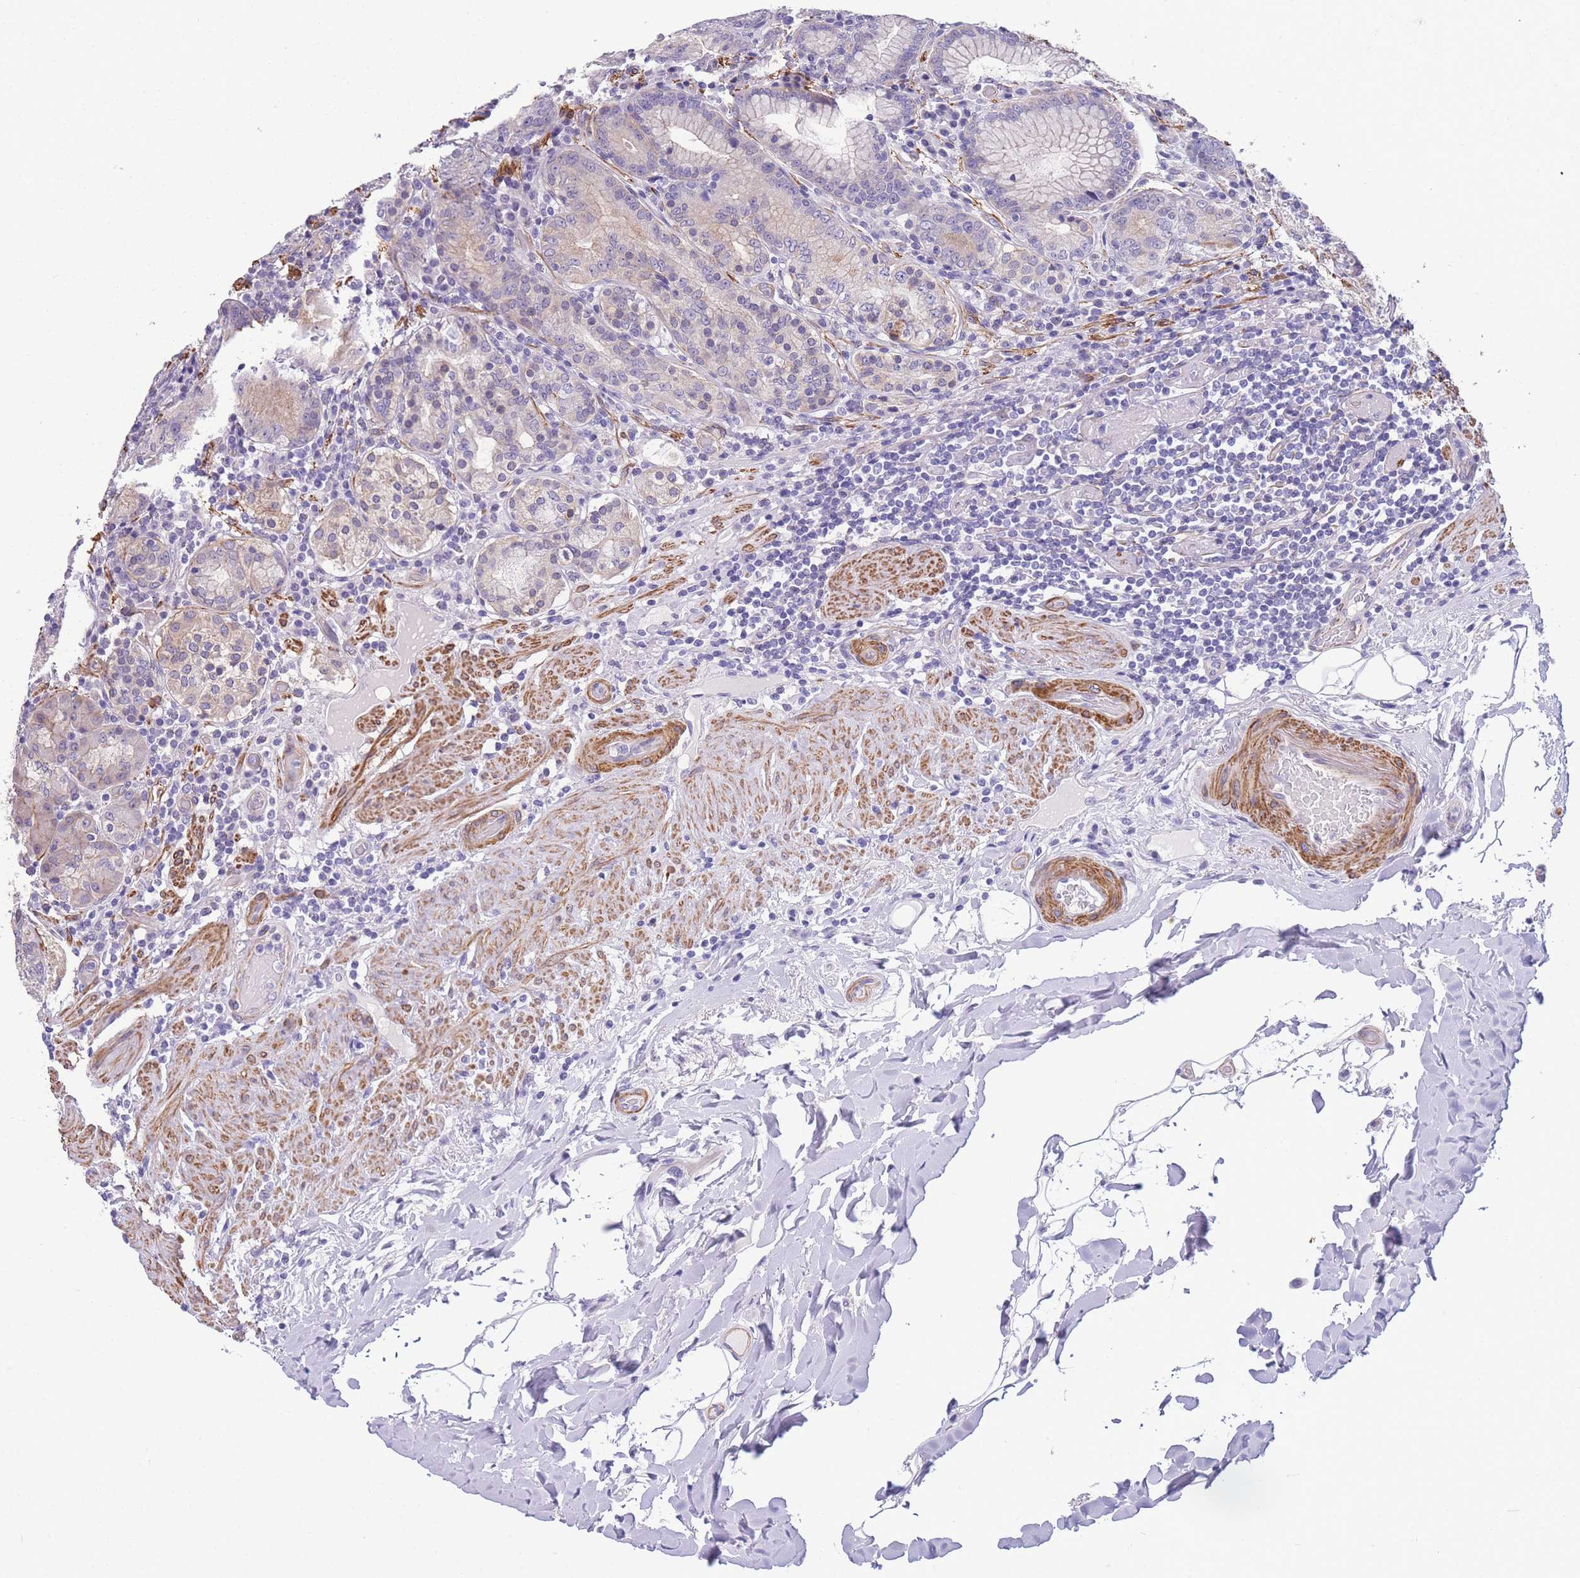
{"staining": {"intensity": "weak", "quantity": "<25%", "location": "cytoplasmic/membranous"}, "tissue": "stomach", "cell_type": "Glandular cells", "image_type": "normal", "snomed": [{"axis": "morphology", "description": "Normal tissue, NOS"}, {"axis": "topography", "description": "Stomach, upper"}, {"axis": "topography", "description": "Stomach, lower"}], "caption": "This is an immunohistochemistry (IHC) histopathology image of unremarkable stomach. There is no positivity in glandular cells.", "gene": "FAM124A", "patient": {"sex": "female", "age": 76}}